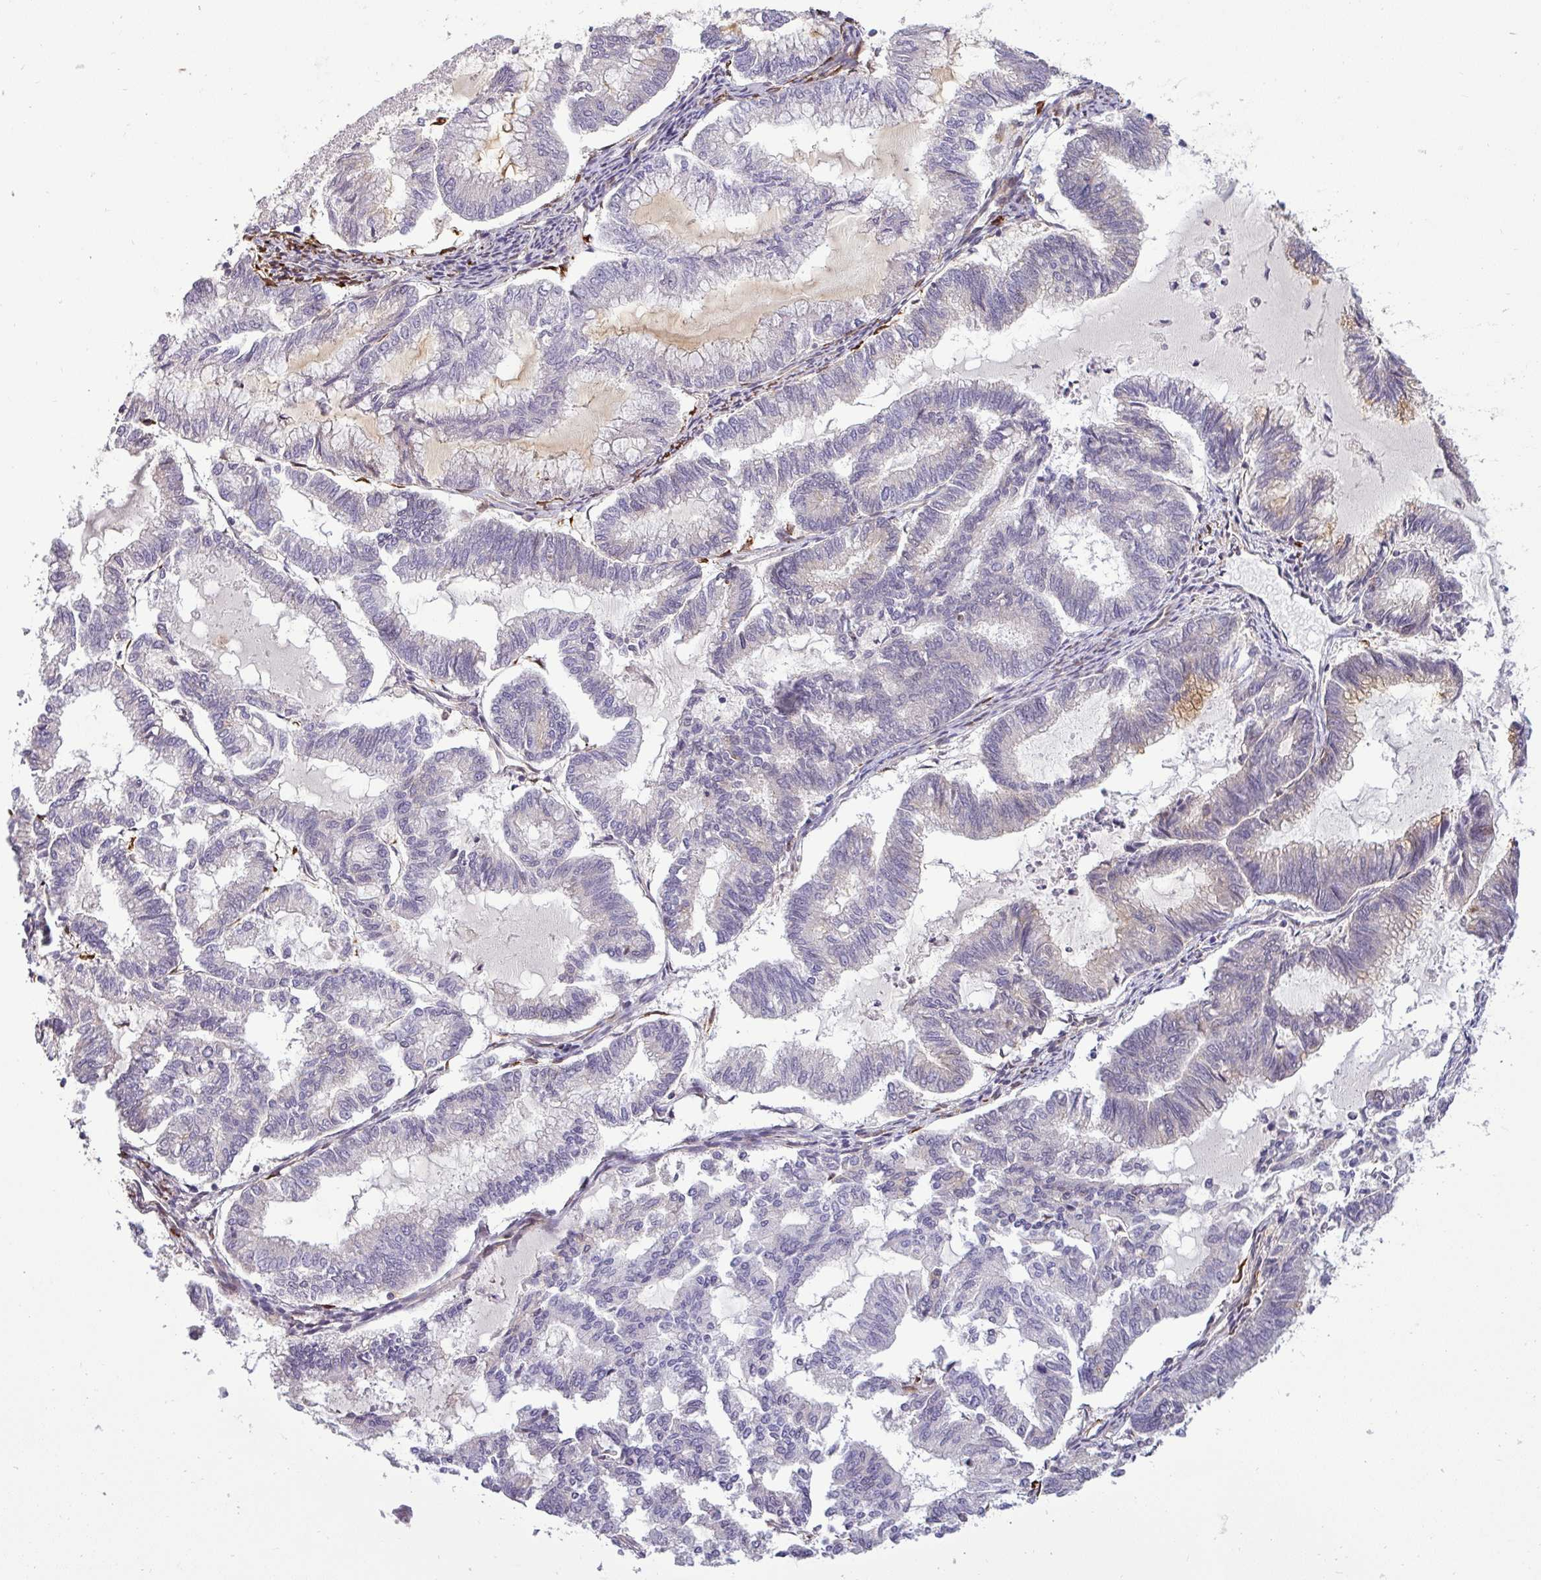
{"staining": {"intensity": "negative", "quantity": "none", "location": "none"}, "tissue": "endometrial cancer", "cell_type": "Tumor cells", "image_type": "cancer", "snomed": [{"axis": "morphology", "description": "Adenocarcinoma, NOS"}, {"axis": "topography", "description": "Endometrium"}], "caption": "This image is of endometrial cancer stained with IHC to label a protein in brown with the nuclei are counter-stained blue. There is no staining in tumor cells.", "gene": "ZNF835", "patient": {"sex": "female", "age": 79}}